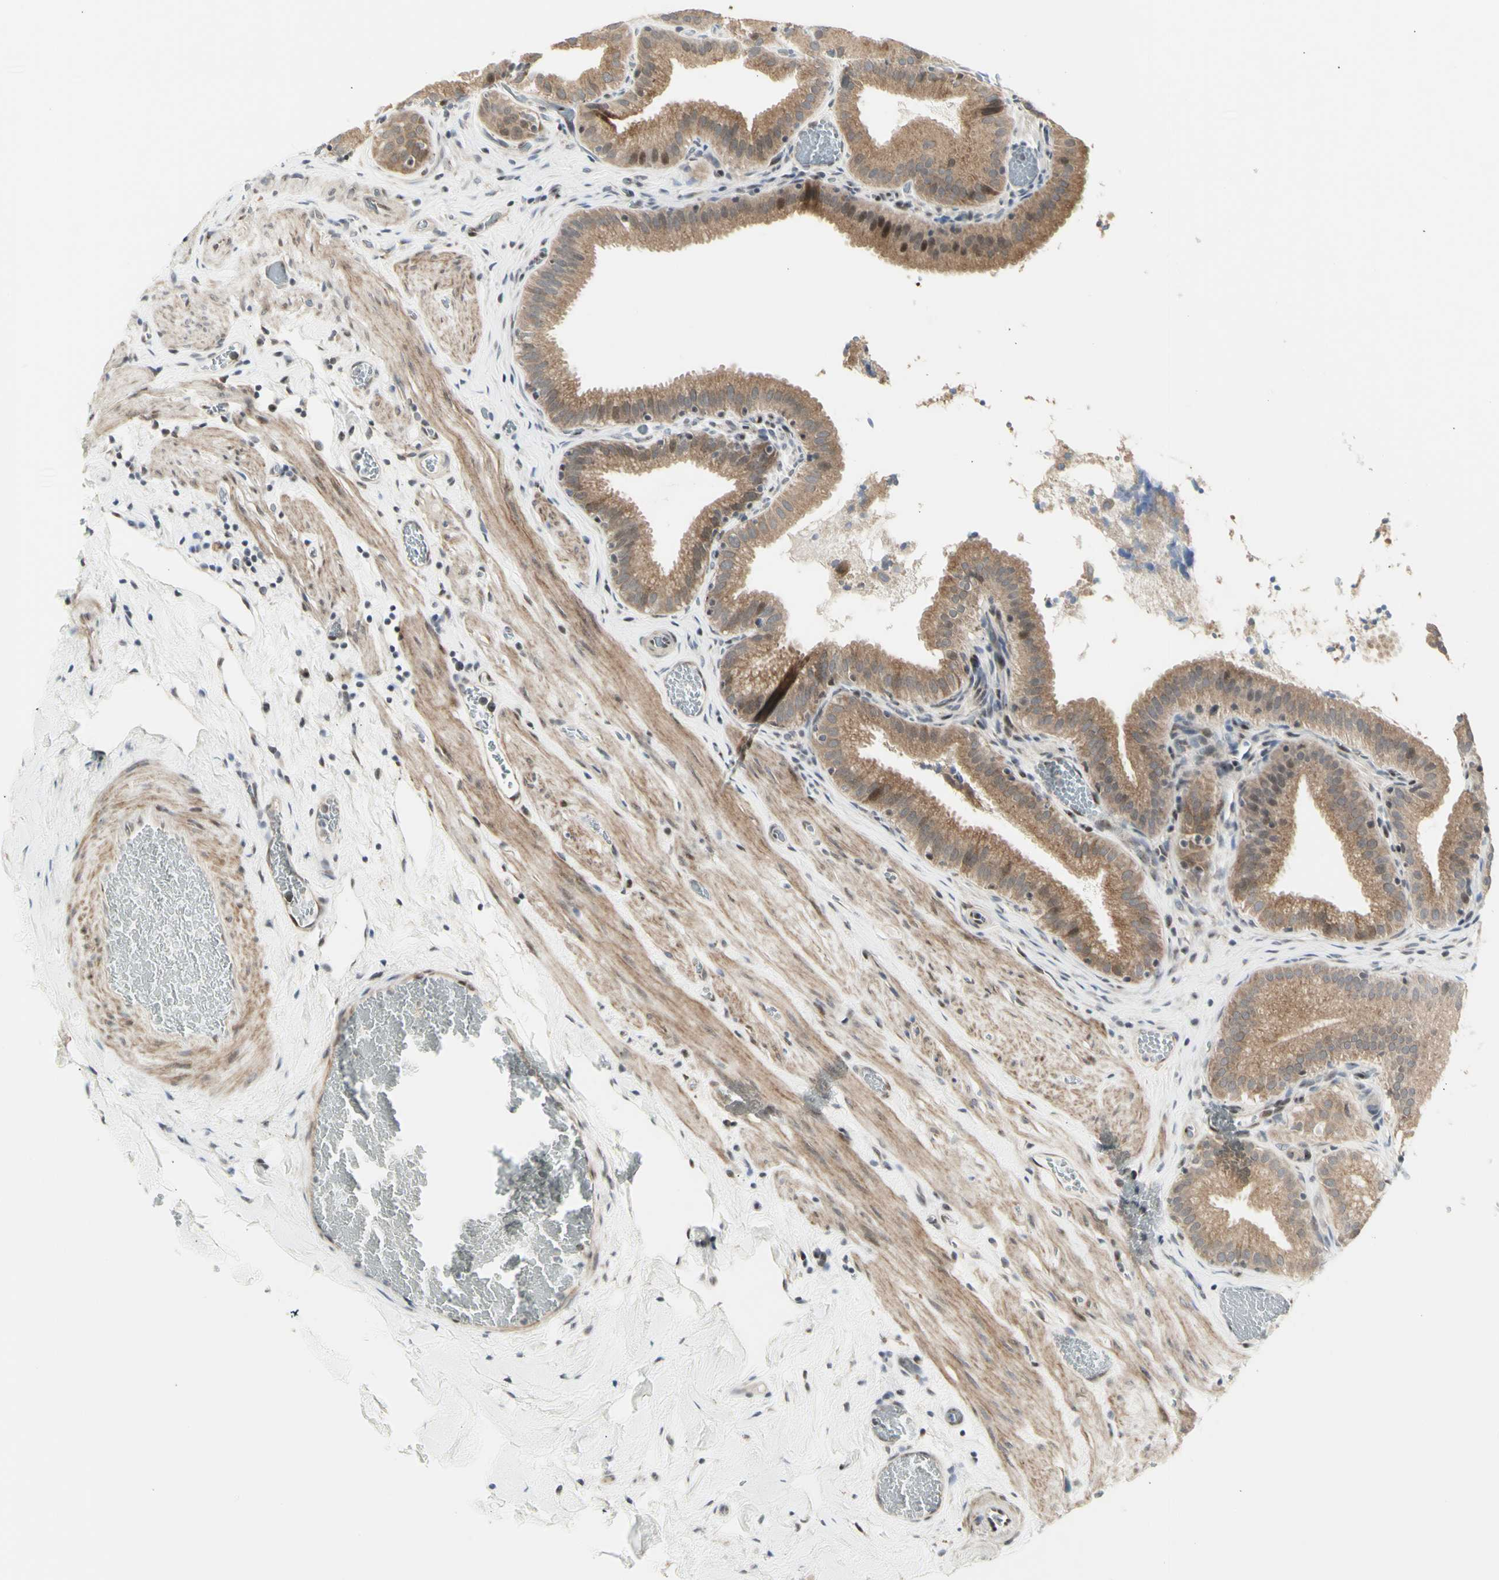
{"staining": {"intensity": "moderate", "quantity": ">75%", "location": "cytoplasmic/membranous"}, "tissue": "gallbladder", "cell_type": "Glandular cells", "image_type": "normal", "snomed": [{"axis": "morphology", "description": "Normal tissue, NOS"}, {"axis": "topography", "description": "Gallbladder"}], "caption": "An IHC image of unremarkable tissue is shown. Protein staining in brown highlights moderate cytoplasmic/membranous positivity in gallbladder within glandular cells.", "gene": "DHRS7B", "patient": {"sex": "male", "age": 54}}